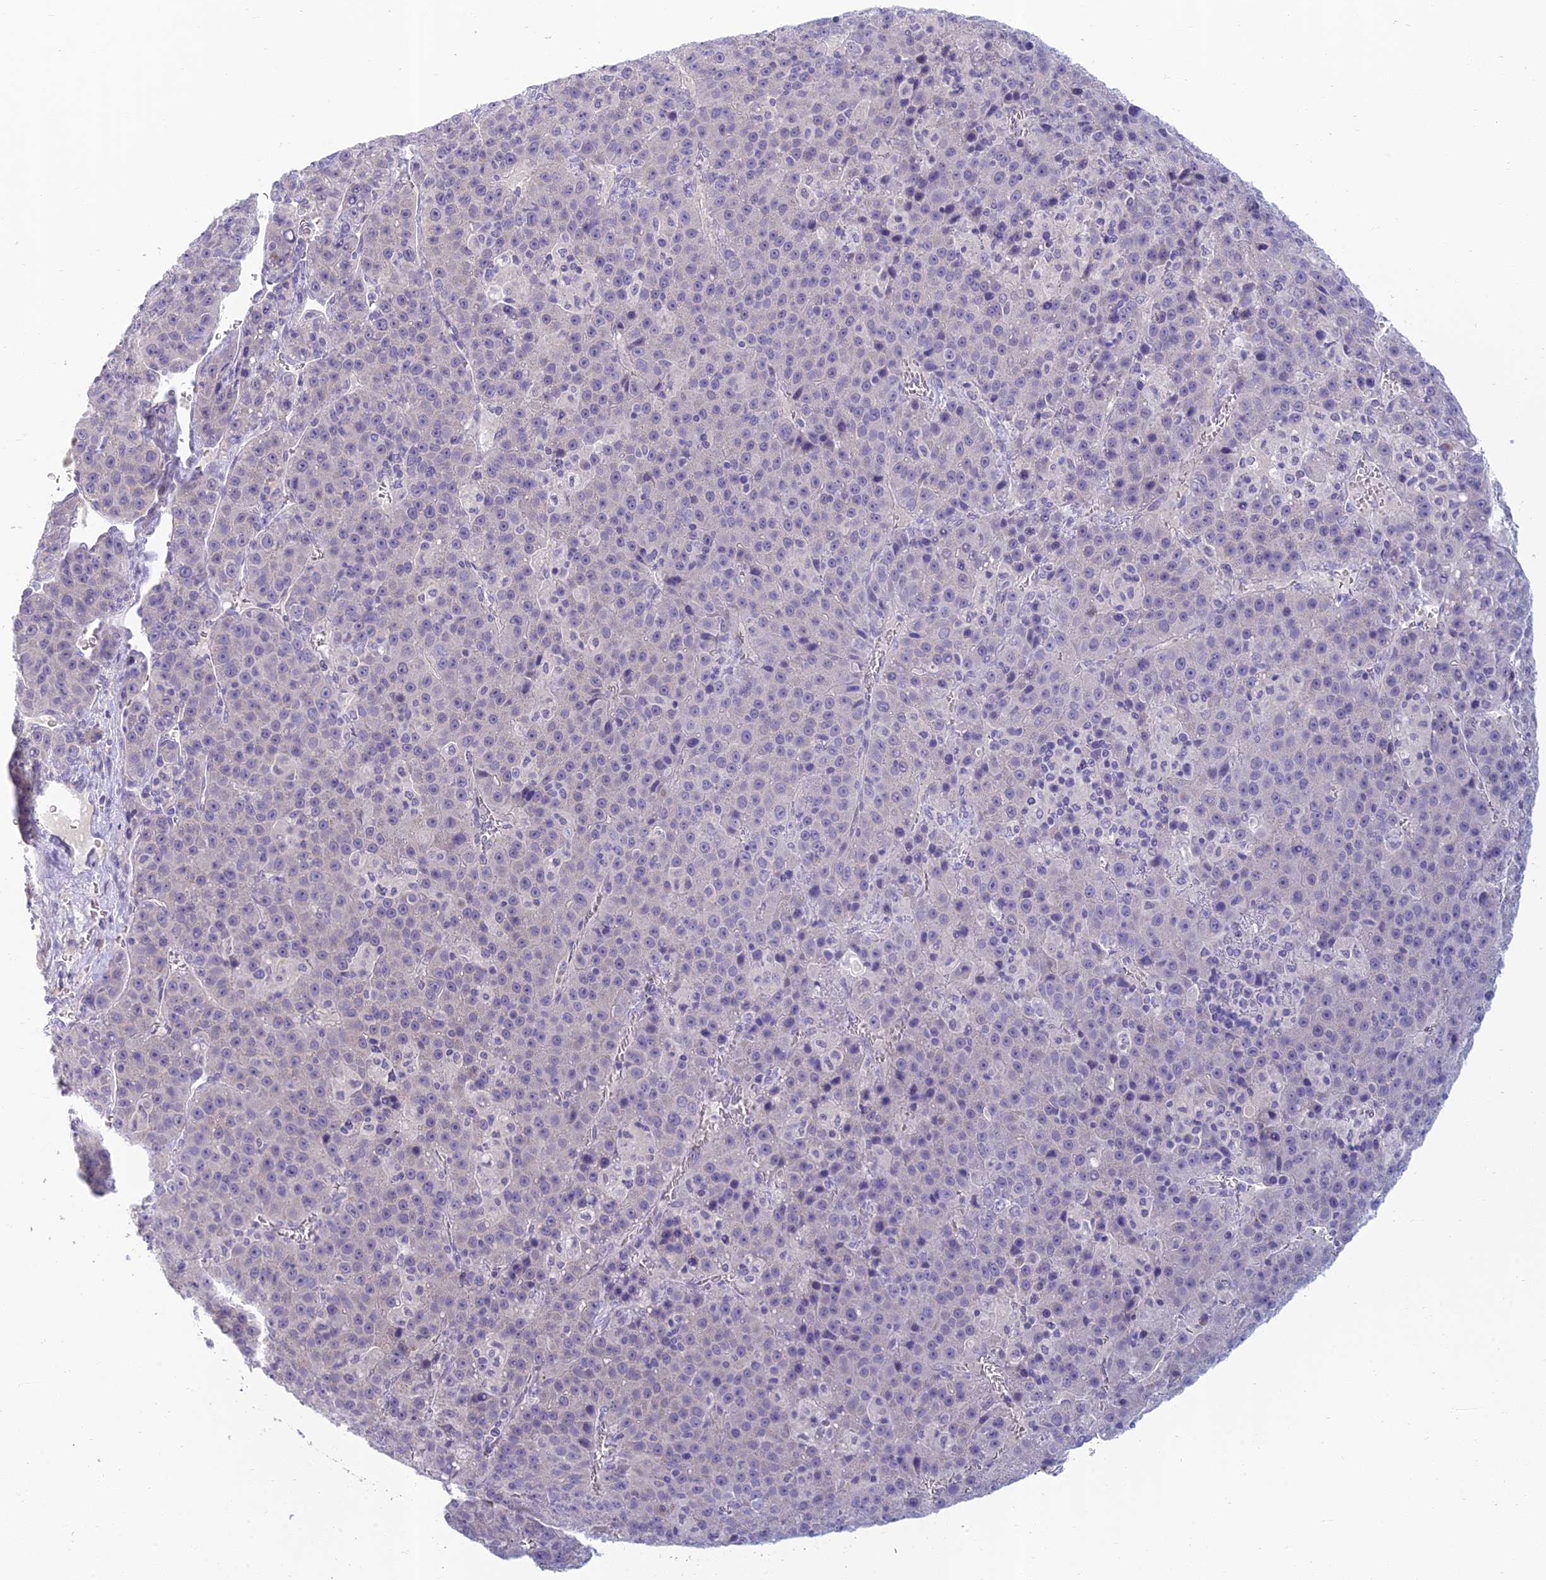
{"staining": {"intensity": "negative", "quantity": "none", "location": "none"}, "tissue": "liver cancer", "cell_type": "Tumor cells", "image_type": "cancer", "snomed": [{"axis": "morphology", "description": "Carcinoma, Hepatocellular, NOS"}, {"axis": "topography", "description": "Liver"}], "caption": "This is an immunohistochemistry (IHC) micrograph of hepatocellular carcinoma (liver). There is no staining in tumor cells.", "gene": "SLC25A41", "patient": {"sex": "female", "age": 53}}